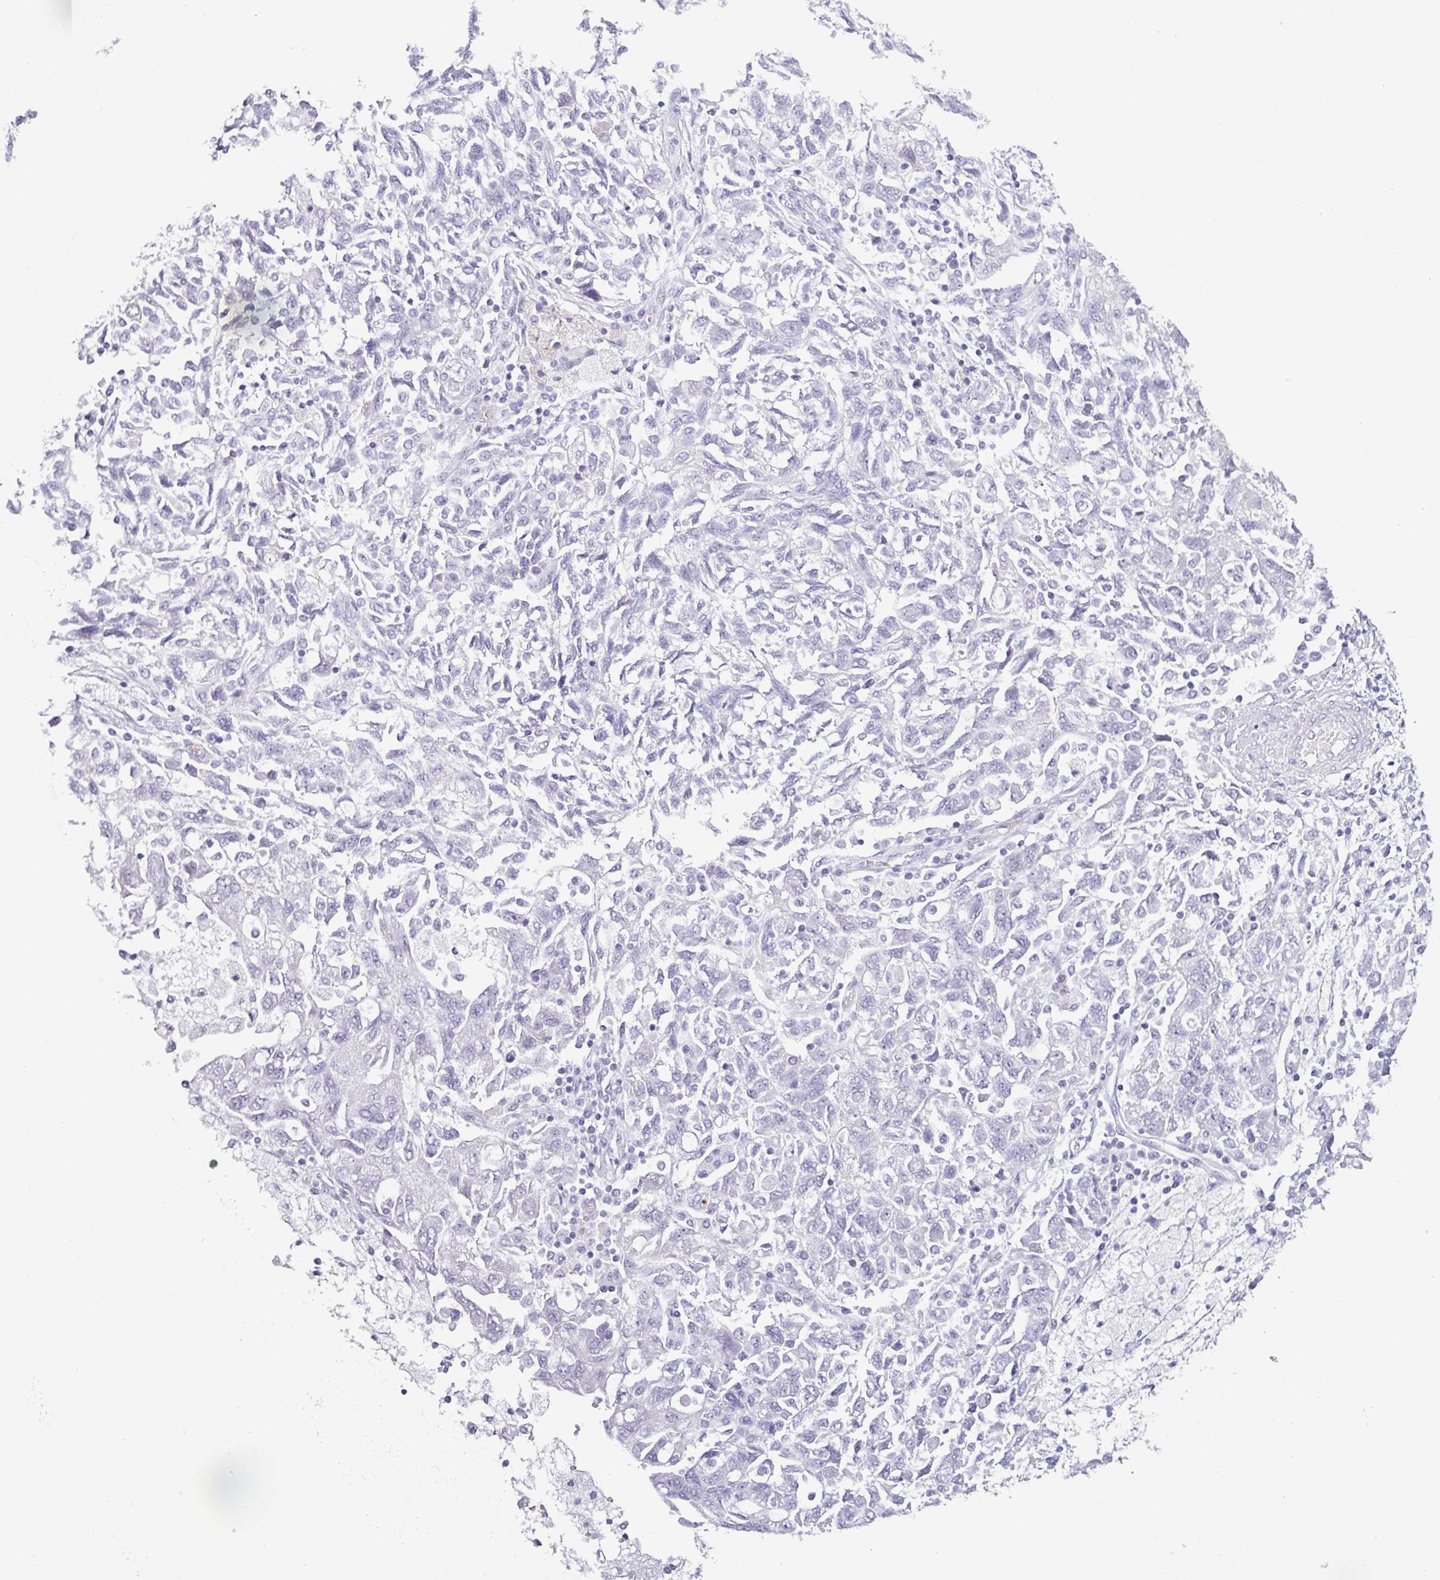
{"staining": {"intensity": "negative", "quantity": "none", "location": "none"}, "tissue": "ovarian cancer", "cell_type": "Tumor cells", "image_type": "cancer", "snomed": [{"axis": "morphology", "description": "Carcinoma, NOS"}, {"axis": "morphology", "description": "Cystadenocarcinoma, serous, NOS"}, {"axis": "topography", "description": "Ovary"}], "caption": "There is no significant staining in tumor cells of ovarian cancer (serous cystadenocarcinoma).", "gene": "CDH16", "patient": {"sex": "female", "age": 69}}